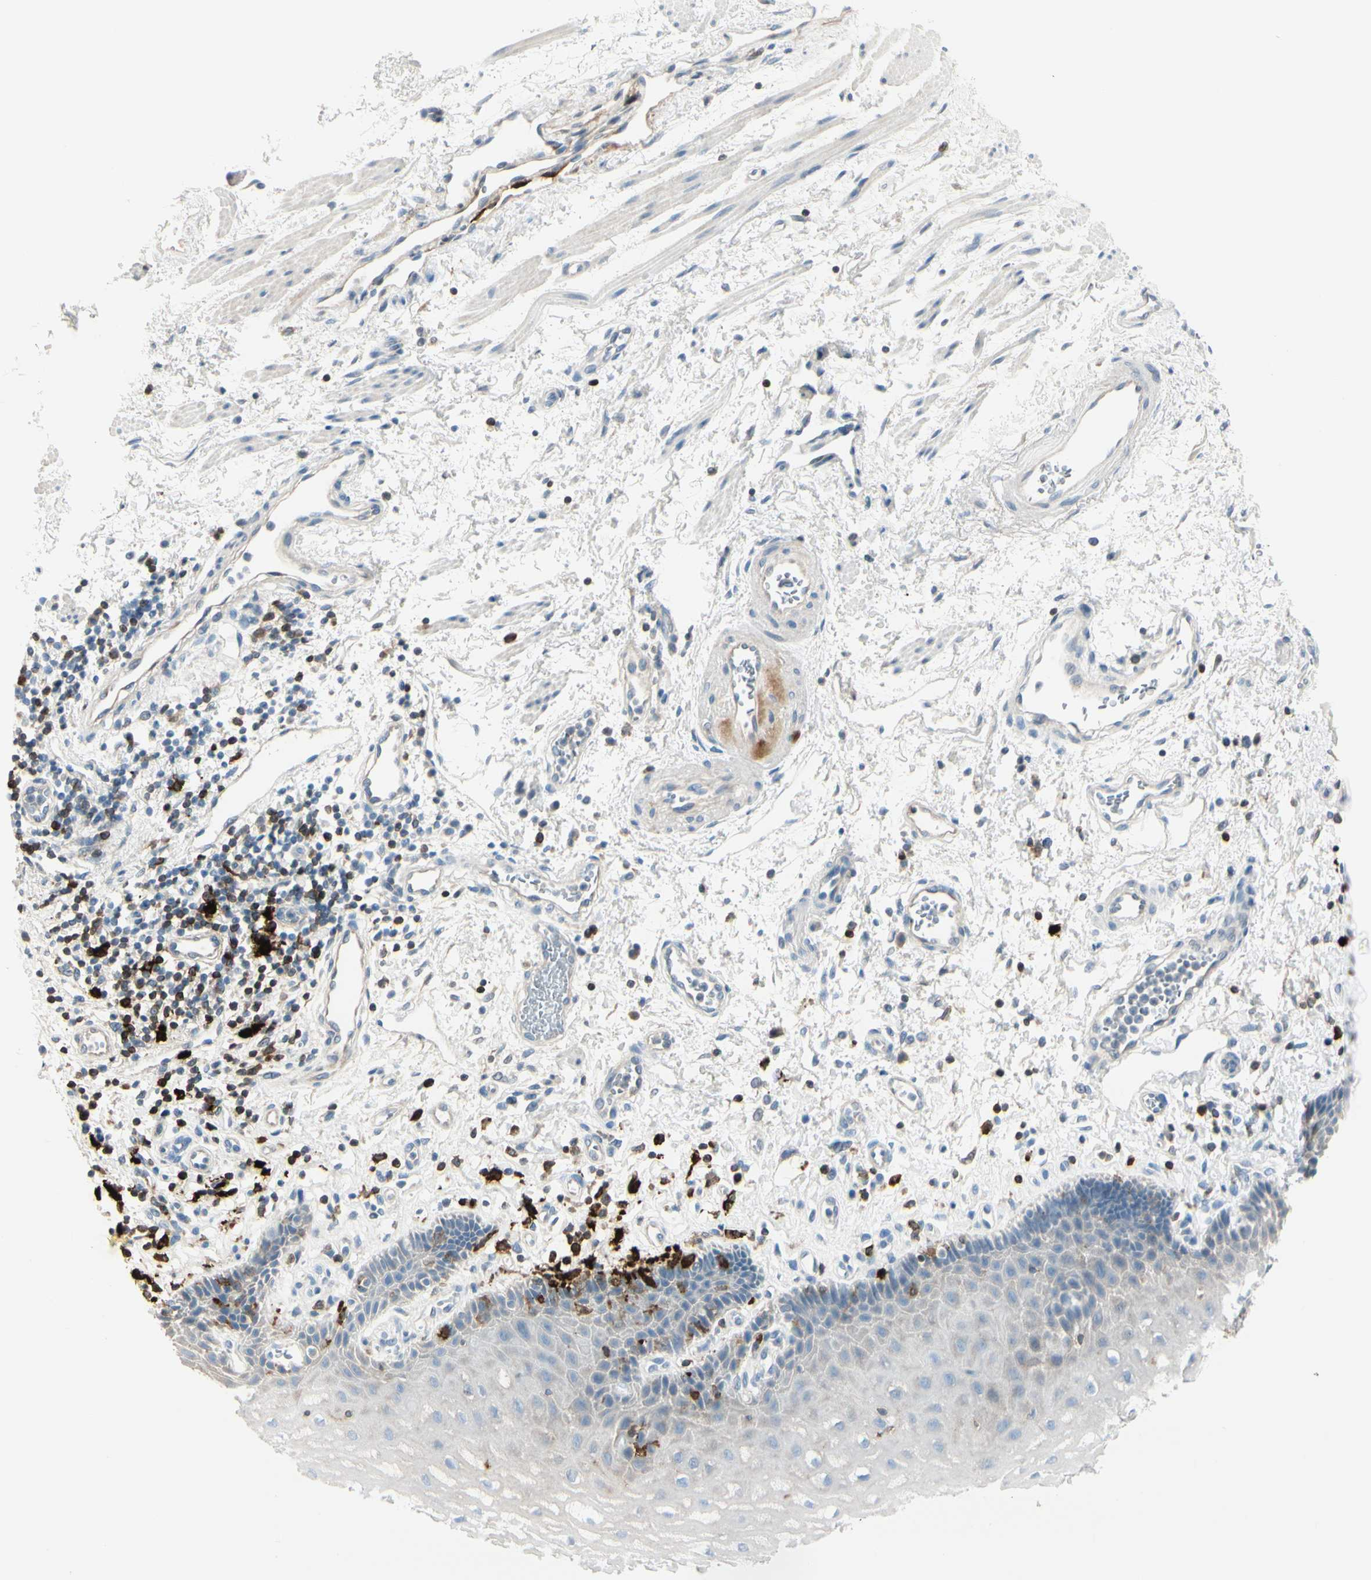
{"staining": {"intensity": "negative", "quantity": "none", "location": "none"}, "tissue": "esophagus", "cell_type": "Squamous epithelial cells", "image_type": "normal", "snomed": [{"axis": "morphology", "description": "Normal tissue, NOS"}, {"axis": "topography", "description": "Esophagus"}], "caption": "This is an immunohistochemistry (IHC) photomicrograph of unremarkable esophagus. There is no positivity in squamous epithelial cells.", "gene": "TRAF1", "patient": {"sex": "male", "age": 54}}